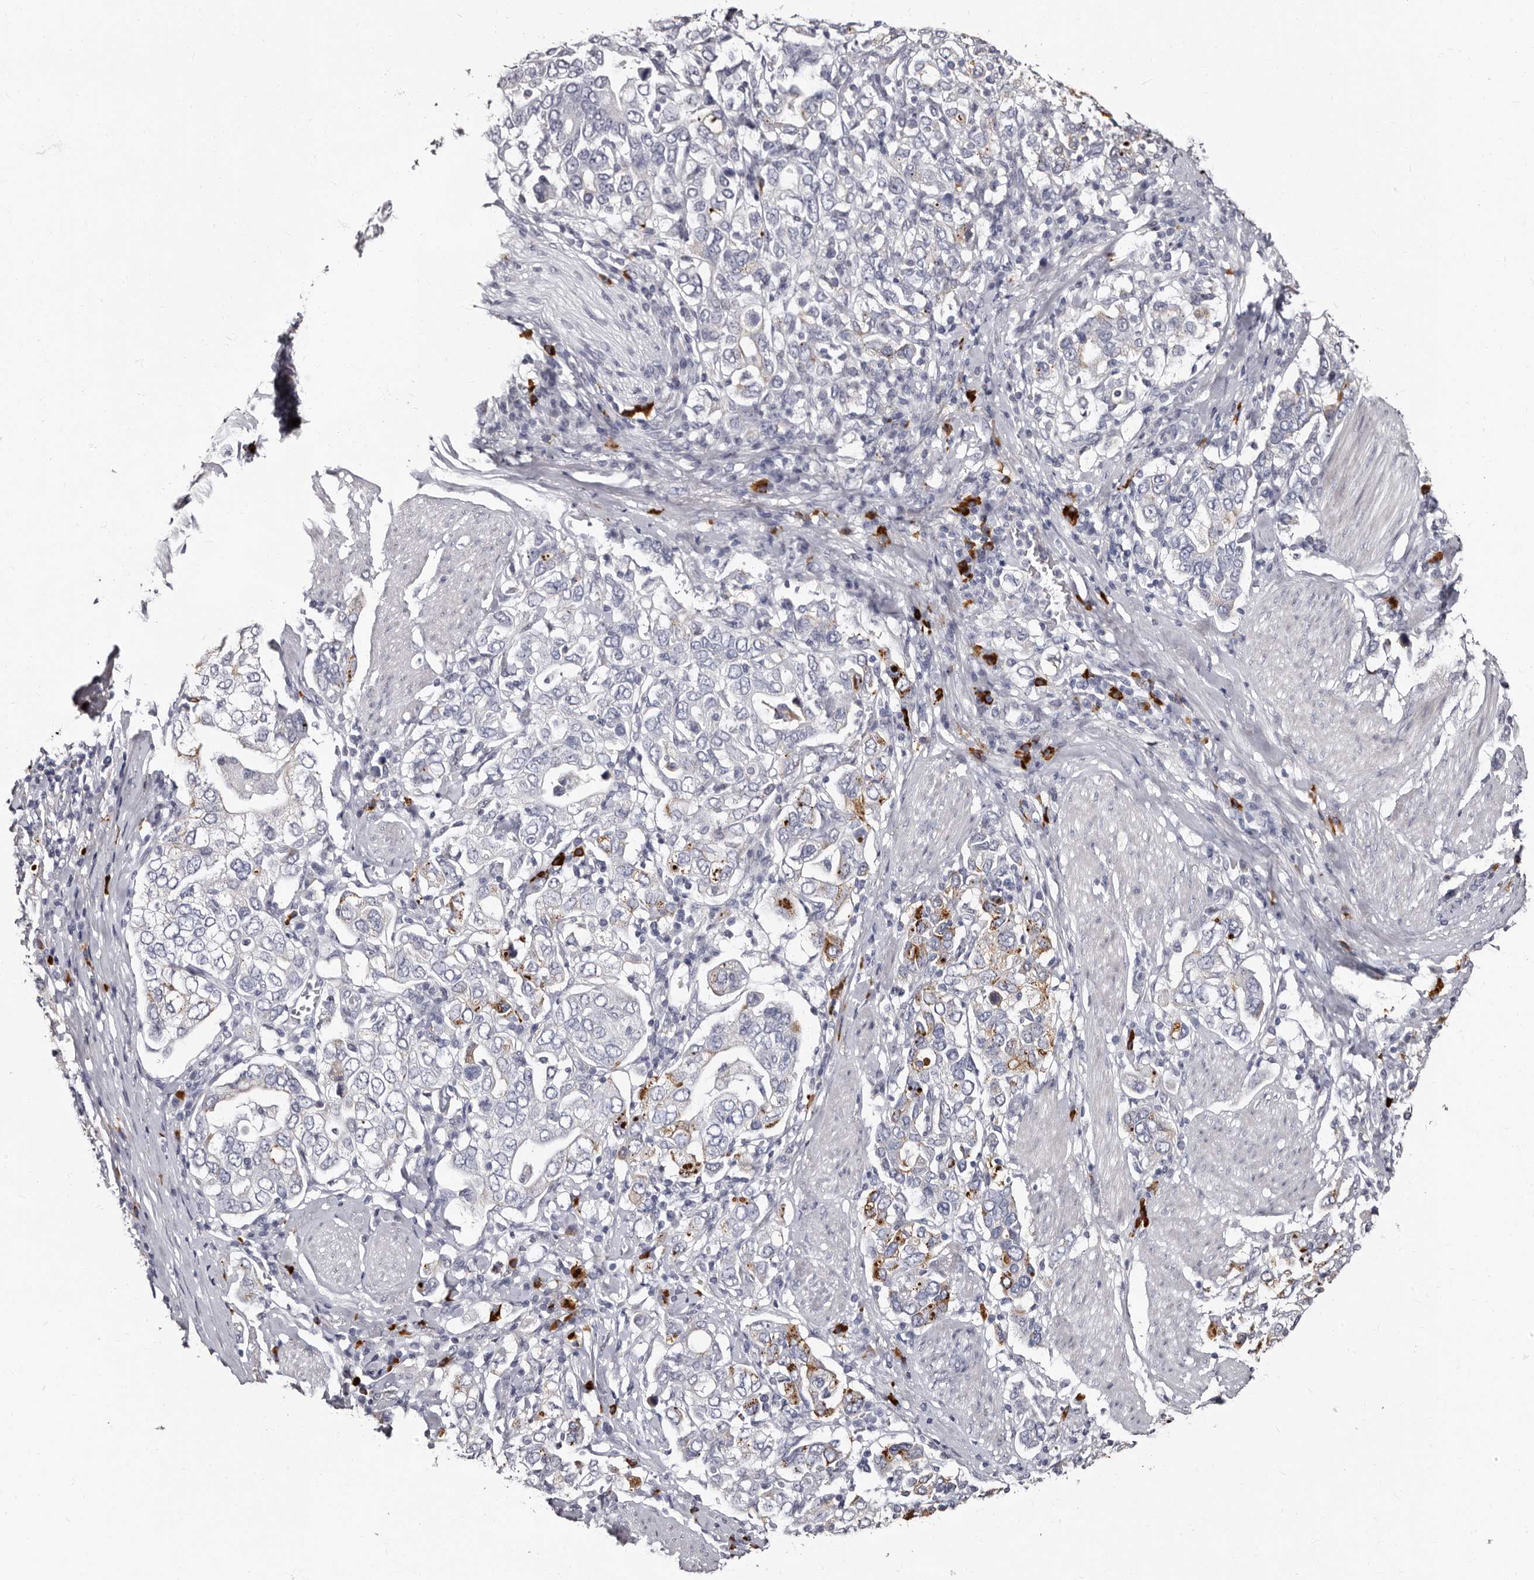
{"staining": {"intensity": "moderate", "quantity": "<25%", "location": "cytoplasmic/membranous"}, "tissue": "stomach cancer", "cell_type": "Tumor cells", "image_type": "cancer", "snomed": [{"axis": "morphology", "description": "Adenocarcinoma, NOS"}, {"axis": "topography", "description": "Stomach, upper"}], "caption": "Immunohistochemistry (DAB) staining of human stomach adenocarcinoma shows moderate cytoplasmic/membranous protein staining in about <25% of tumor cells.", "gene": "TBC1D22B", "patient": {"sex": "male", "age": 62}}